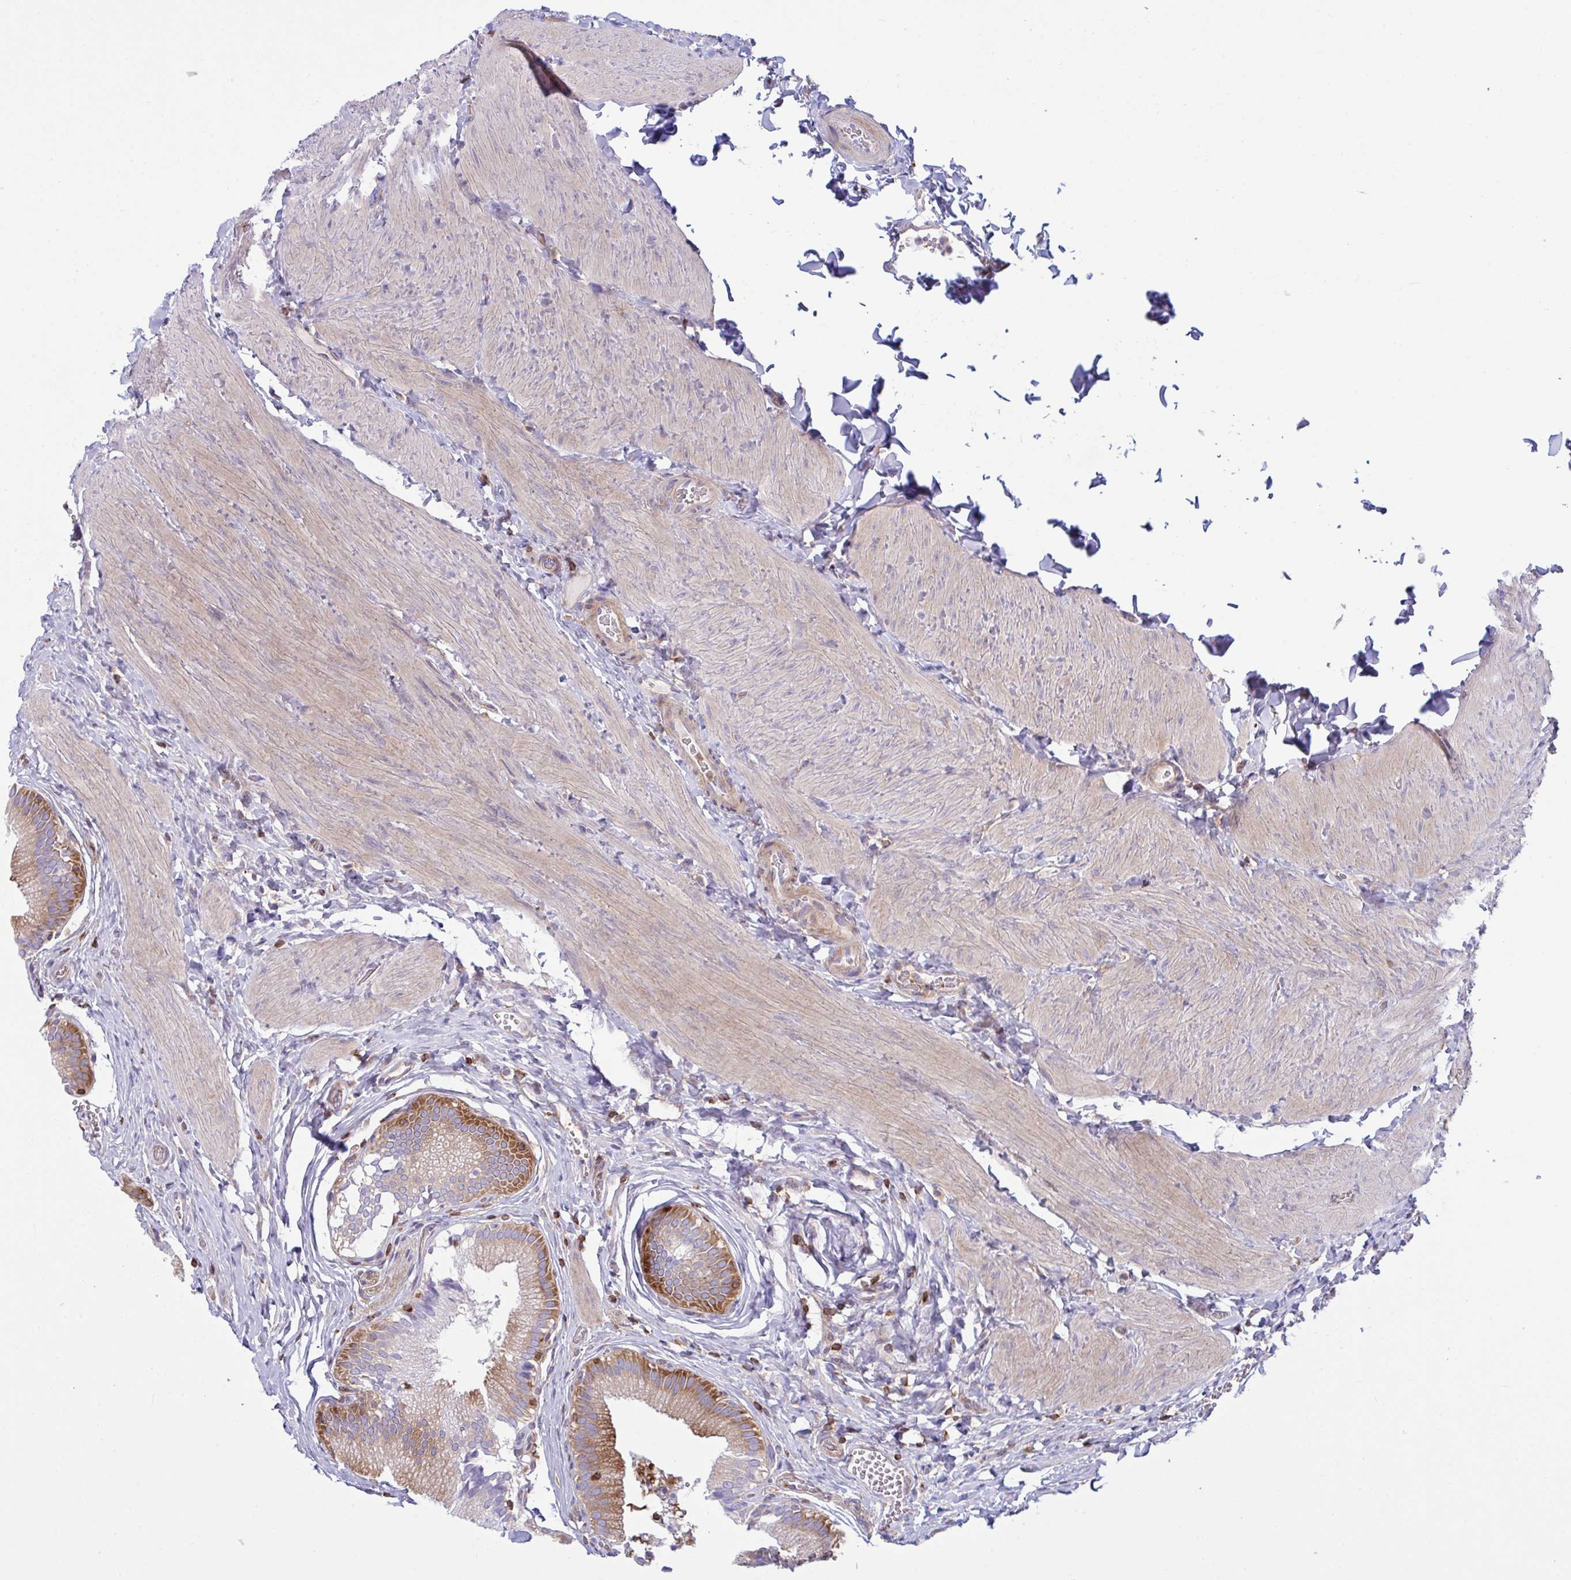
{"staining": {"intensity": "moderate", "quantity": "25%-75%", "location": "cytoplasmic/membranous"}, "tissue": "gallbladder", "cell_type": "Glandular cells", "image_type": "normal", "snomed": [{"axis": "morphology", "description": "Normal tissue, NOS"}, {"axis": "topography", "description": "Gallbladder"}, {"axis": "topography", "description": "Peripheral nerve tissue"}], "caption": "This histopathology image demonstrates unremarkable gallbladder stained with IHC to label a protein in brown. The cytoplasmic/membranous of glandular cells show moderate positivity for the protein. Nuclei are counter-stained blue.", "gene": "TSC22D3", "patient": {"sex": "male", "age": 17}}